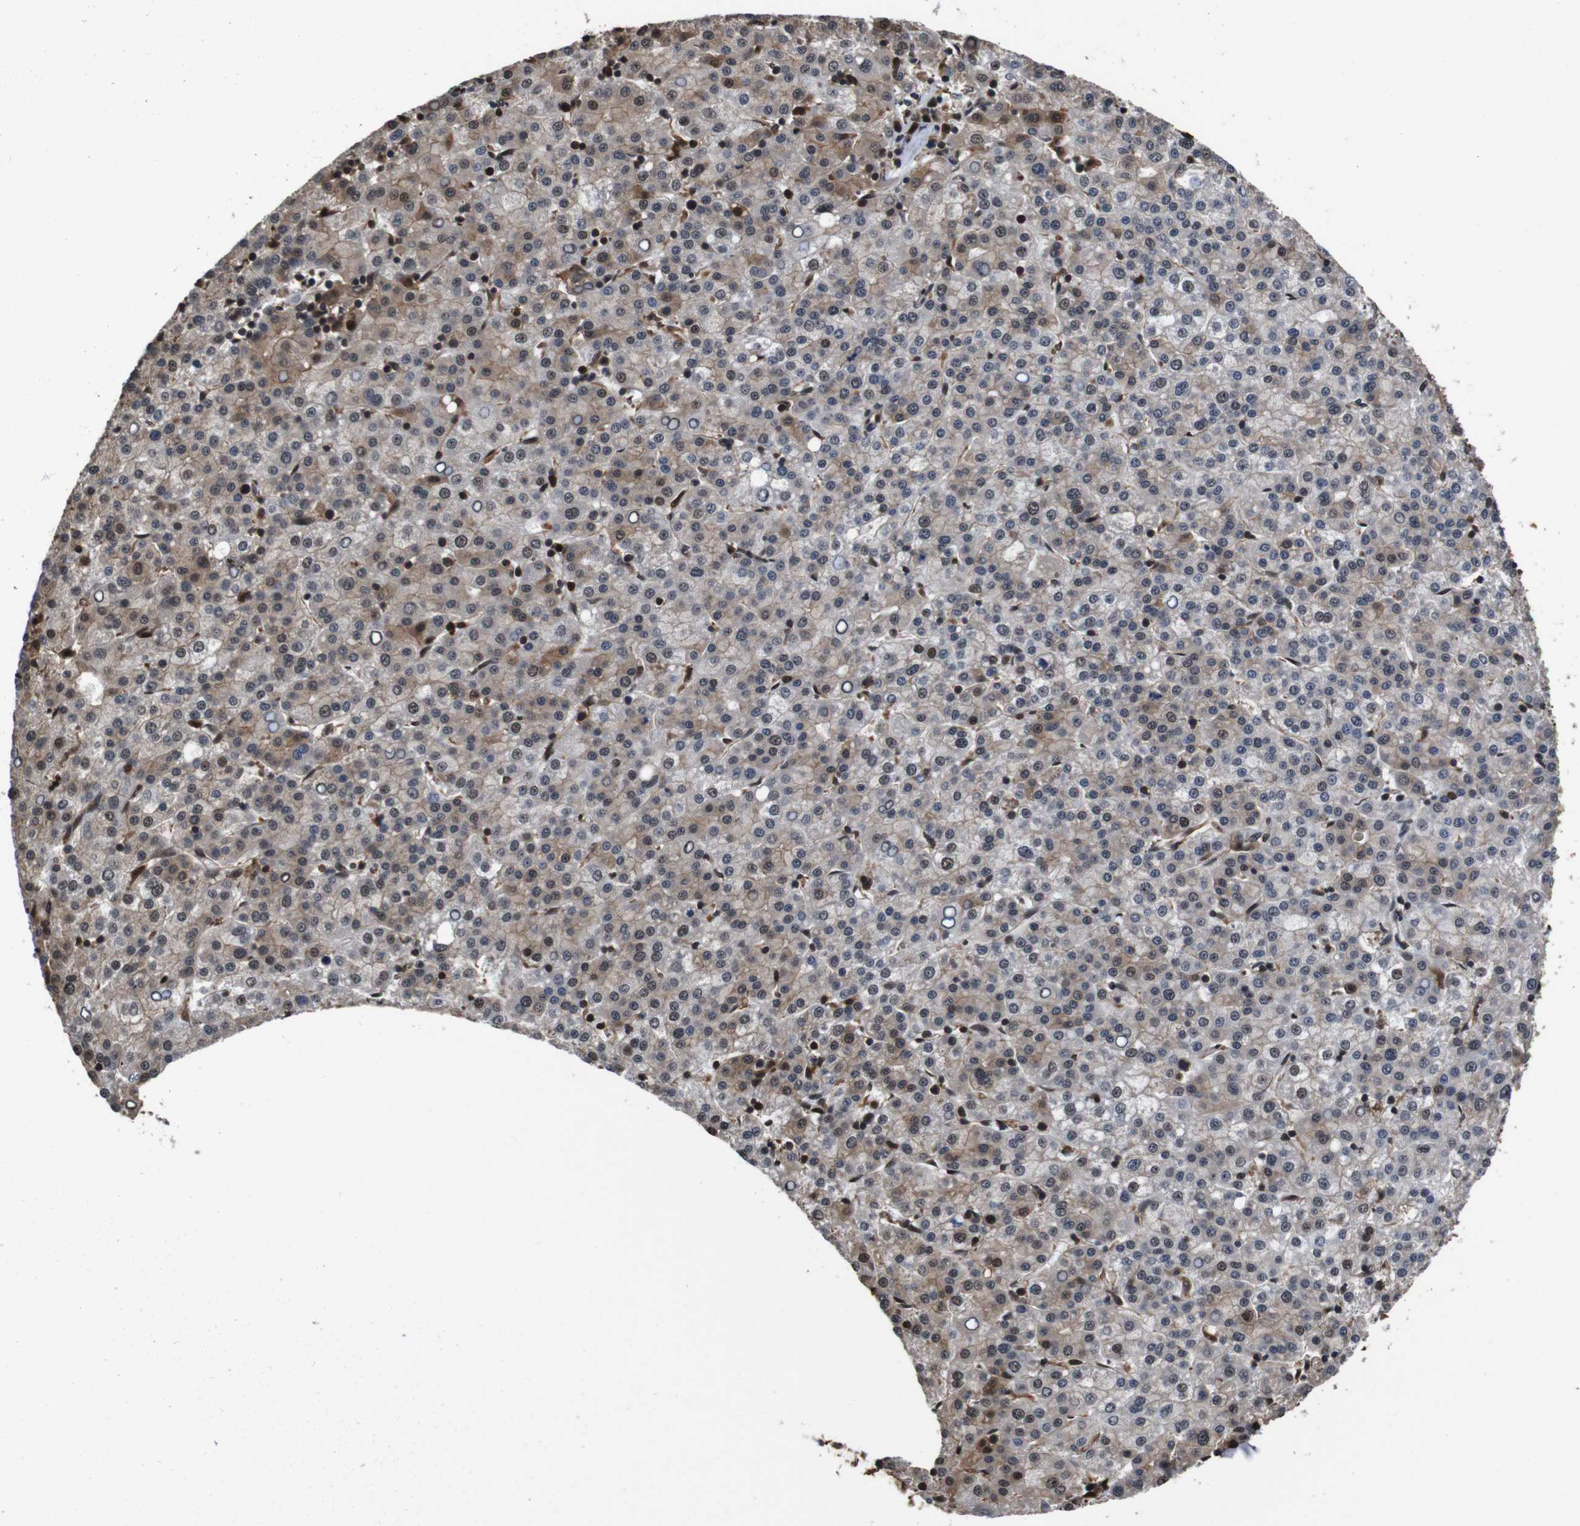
{"staining": {"intensity": "moderate", "quantity": "25%-75%", "location": "cytoplasmic/membranous"}, "tissue": "liver cancer", "cell_type": "Tumor cells", "image_type": "cancer", "snomed": [{"axis": "morphology", "description": "Carcinoma, Hepatocellular, NOS"}, {"axis": "topography", "description": "Liver"}], "caption": "This micrograph reveals liver cancer stained with immunohistochemistry (IHC) to label a protein in brown. The cytoplasmic/membranous of tumor cells show moderate positivity for the protein. Nuclei are counter-stained blue.", "gene": "VCP", "patient": {"sex": "female", "age": 58}}